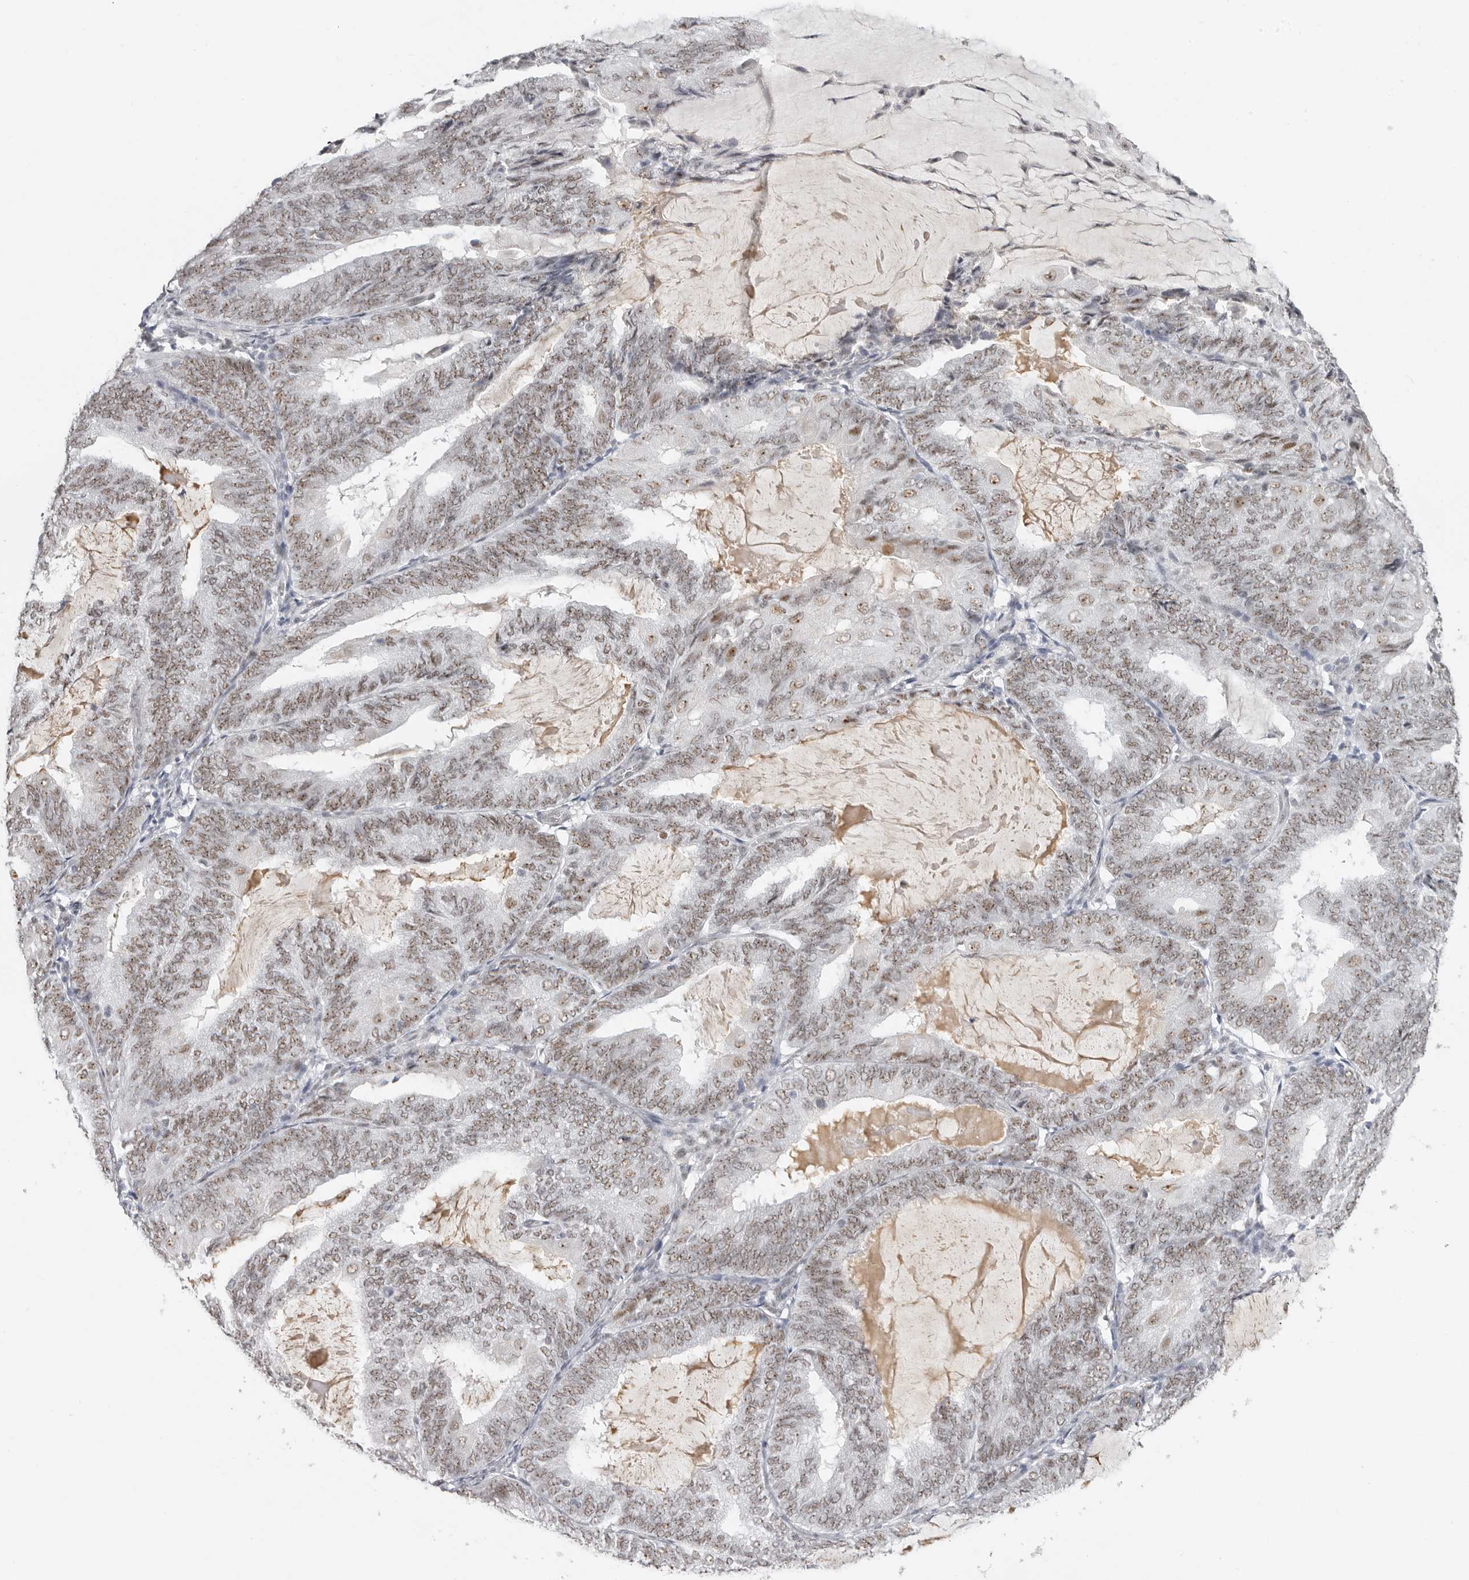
{"staining": {"intensity": "moderate", "quantity": ">75%", "location": "nuclear"}, "tissue": "endometrial cancer", "cell_type": "Tumor cells", "image_type": "cancer", "snomed": [{"axis": "morphology", "description": "Adenocarcinoma, NOS"}, {"axis": "topography", "description": "Endometrium"}], "caption": "Immunohistochemistry (DAB) staining of human endometrial adenocarcinoma exhibits moderate nuclear protein staining in about >75% of tumor cells. The staining is performed using DAB (3,3'-diaminobenzidine) brown chromogen to label protein expression. The nuclei are counter-stained blue using hematoxylin.", "gene": "LARP7", "patient": {"sex": "female", "age": 81}}